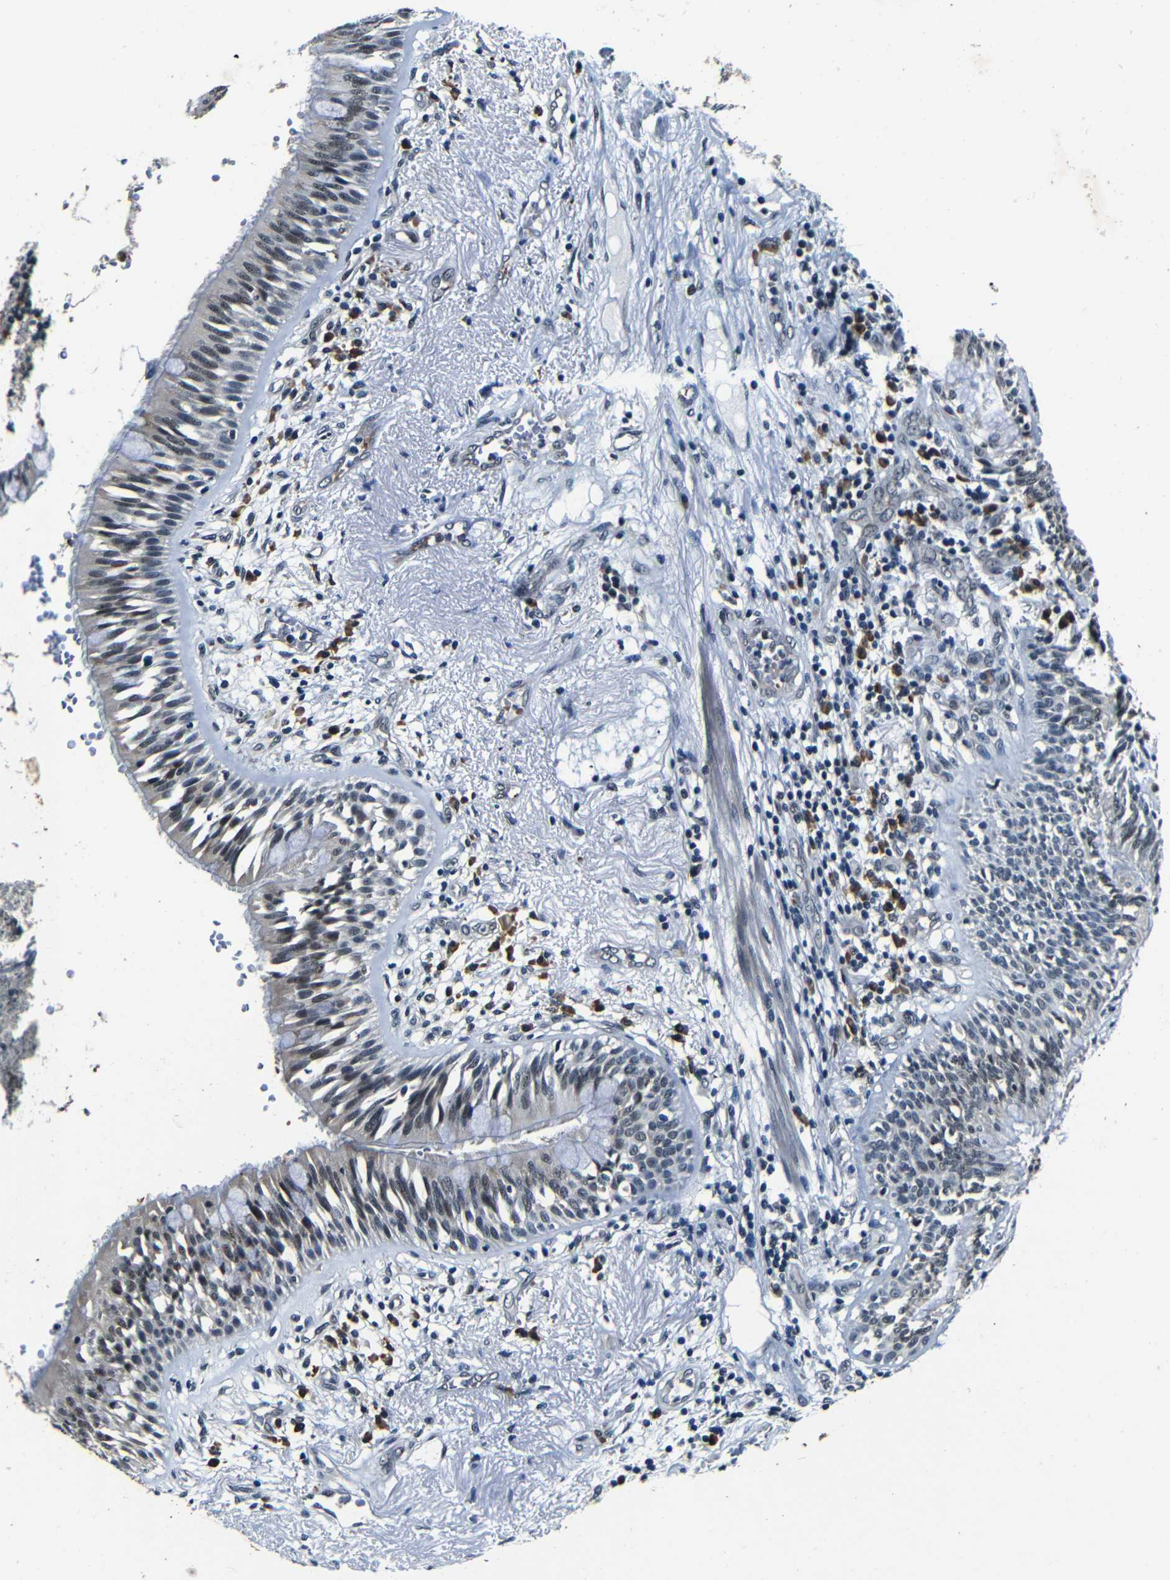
{"staining": {"intensity": "weak", "quantity": ">75%", "location": "cytoplasmic/membranous,nuclear"}, "tissue": "bronchus", "cell_type": "Respiratory epithelial cells", "image_type": "normal", "snomed": [{"axis": "morphology", "description": "Normal tissue, NOS"}, {"axis": "morphology", "description": "Adenocarcinoma, NOS"}, {"axis": "morphology", "description": "Adenocarcinoma, metastatic, NOS"}, {"axis": "topography", "description": "Lymph node"}, {"axis": "topography", "description": "Bronchus"}, {"axis": "topography", "description": "Lung"}], "caption": "High-power microscopy captured an IHC micrograph of unremarkable bronchus, revealing weak cytoplasmic/membranous,nuclear expression in approximately >75% of respiratory epithelial cells. Using DAB (3,3'-diaminobenzidine) (brown) and hematoxylin (blue) stains, captured at high magnification using brightfield microscopy.", "gene": "FOXD4L1", "patient": {"sex": "female", "age": 54}}